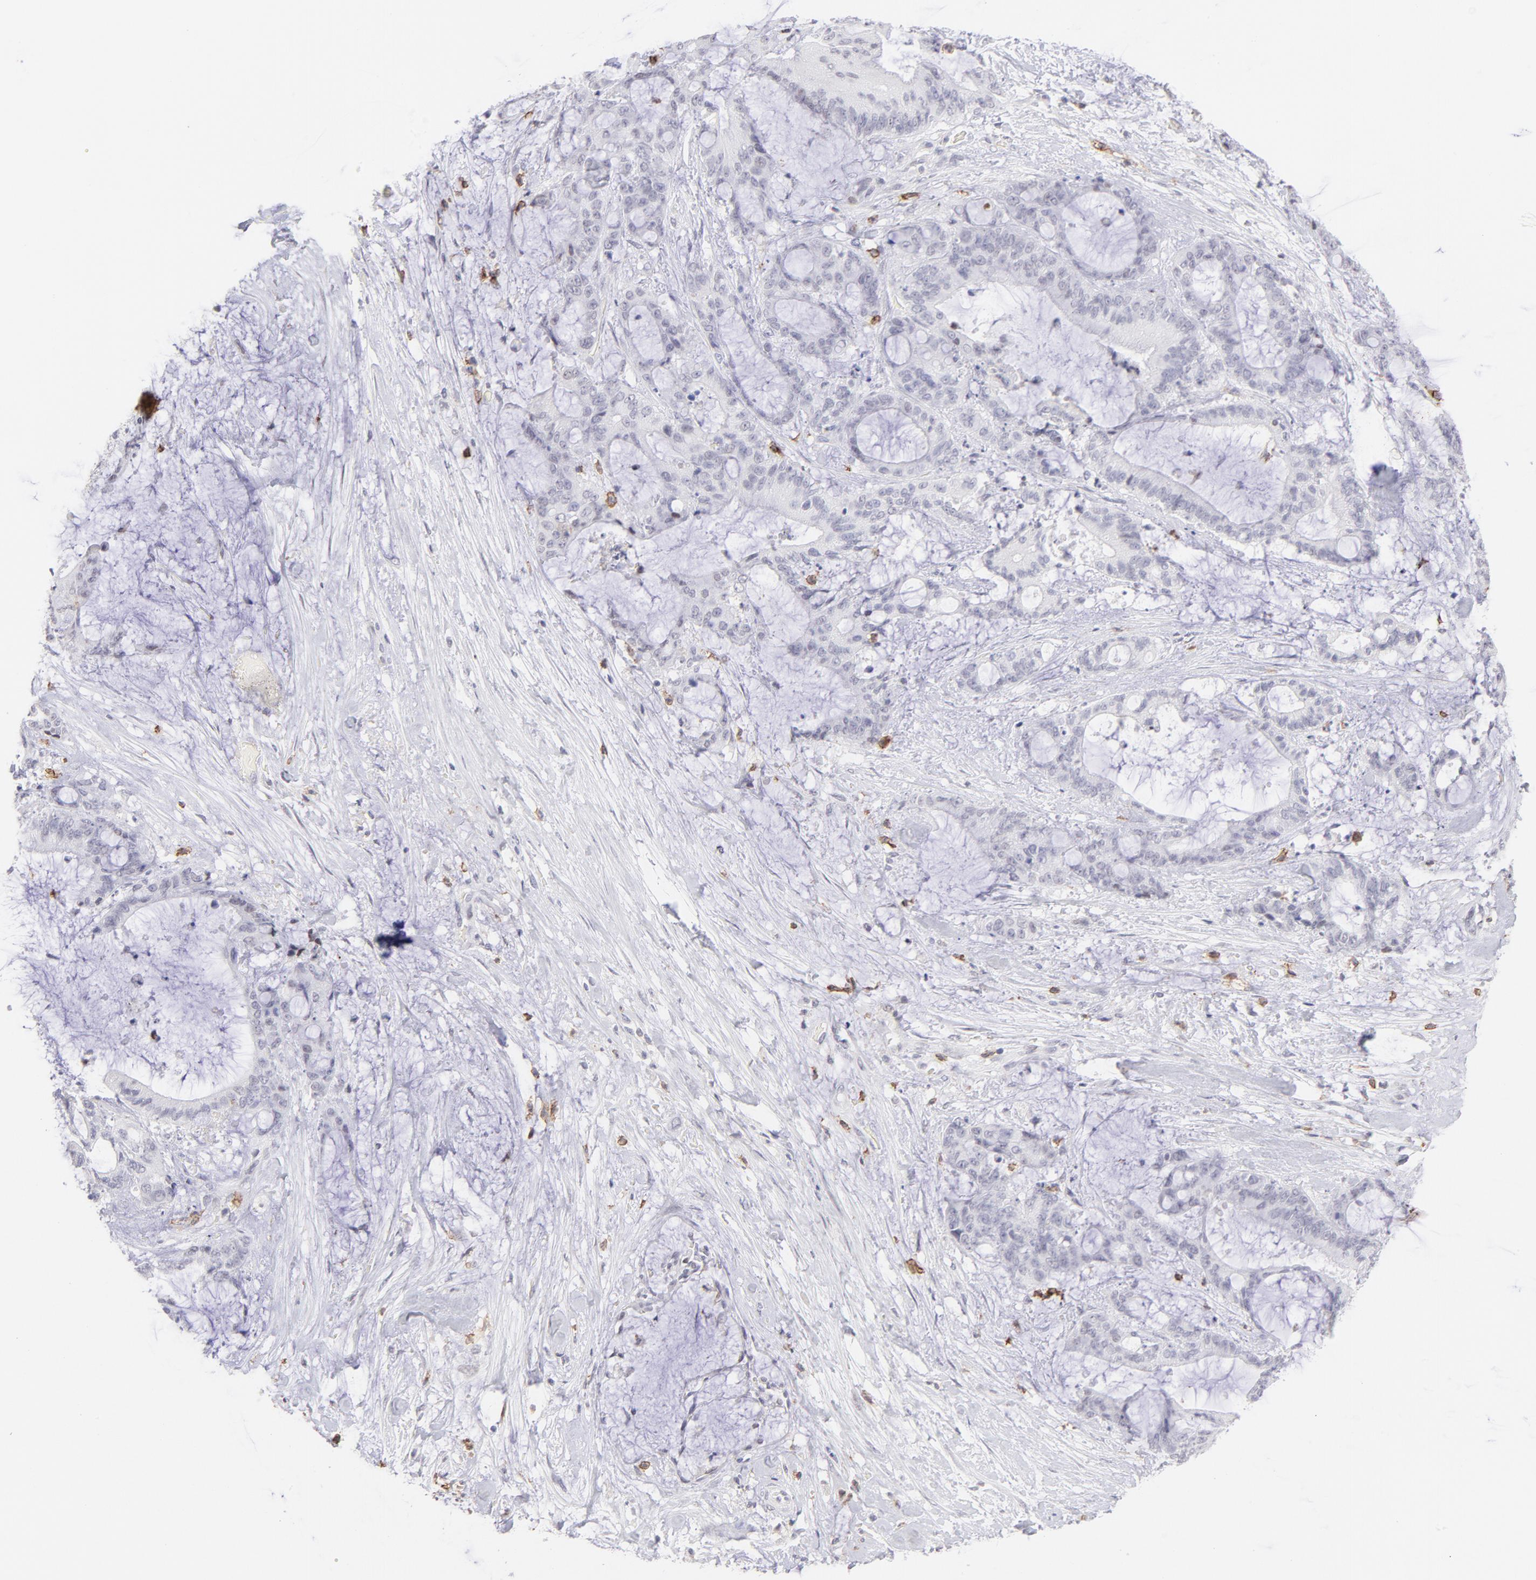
{"staining": {"intensity": "negative", "quantity": "none", "location": "none"}, "tissue": "liver cancer", "cell_type": "Tumor cells", "image_type": "cancer", "snomed": [{"axis": "morphology", "description": "Cholangiocarcinoma"}, {"axis": "topography", "description": "Liver"}], "caption": "IHC of human liver cancer (cholangiocarcinoma) displays no positivity in tumor cells.", "gene": "LTB4R", "patient": {"sex": "female", "age": 73}}